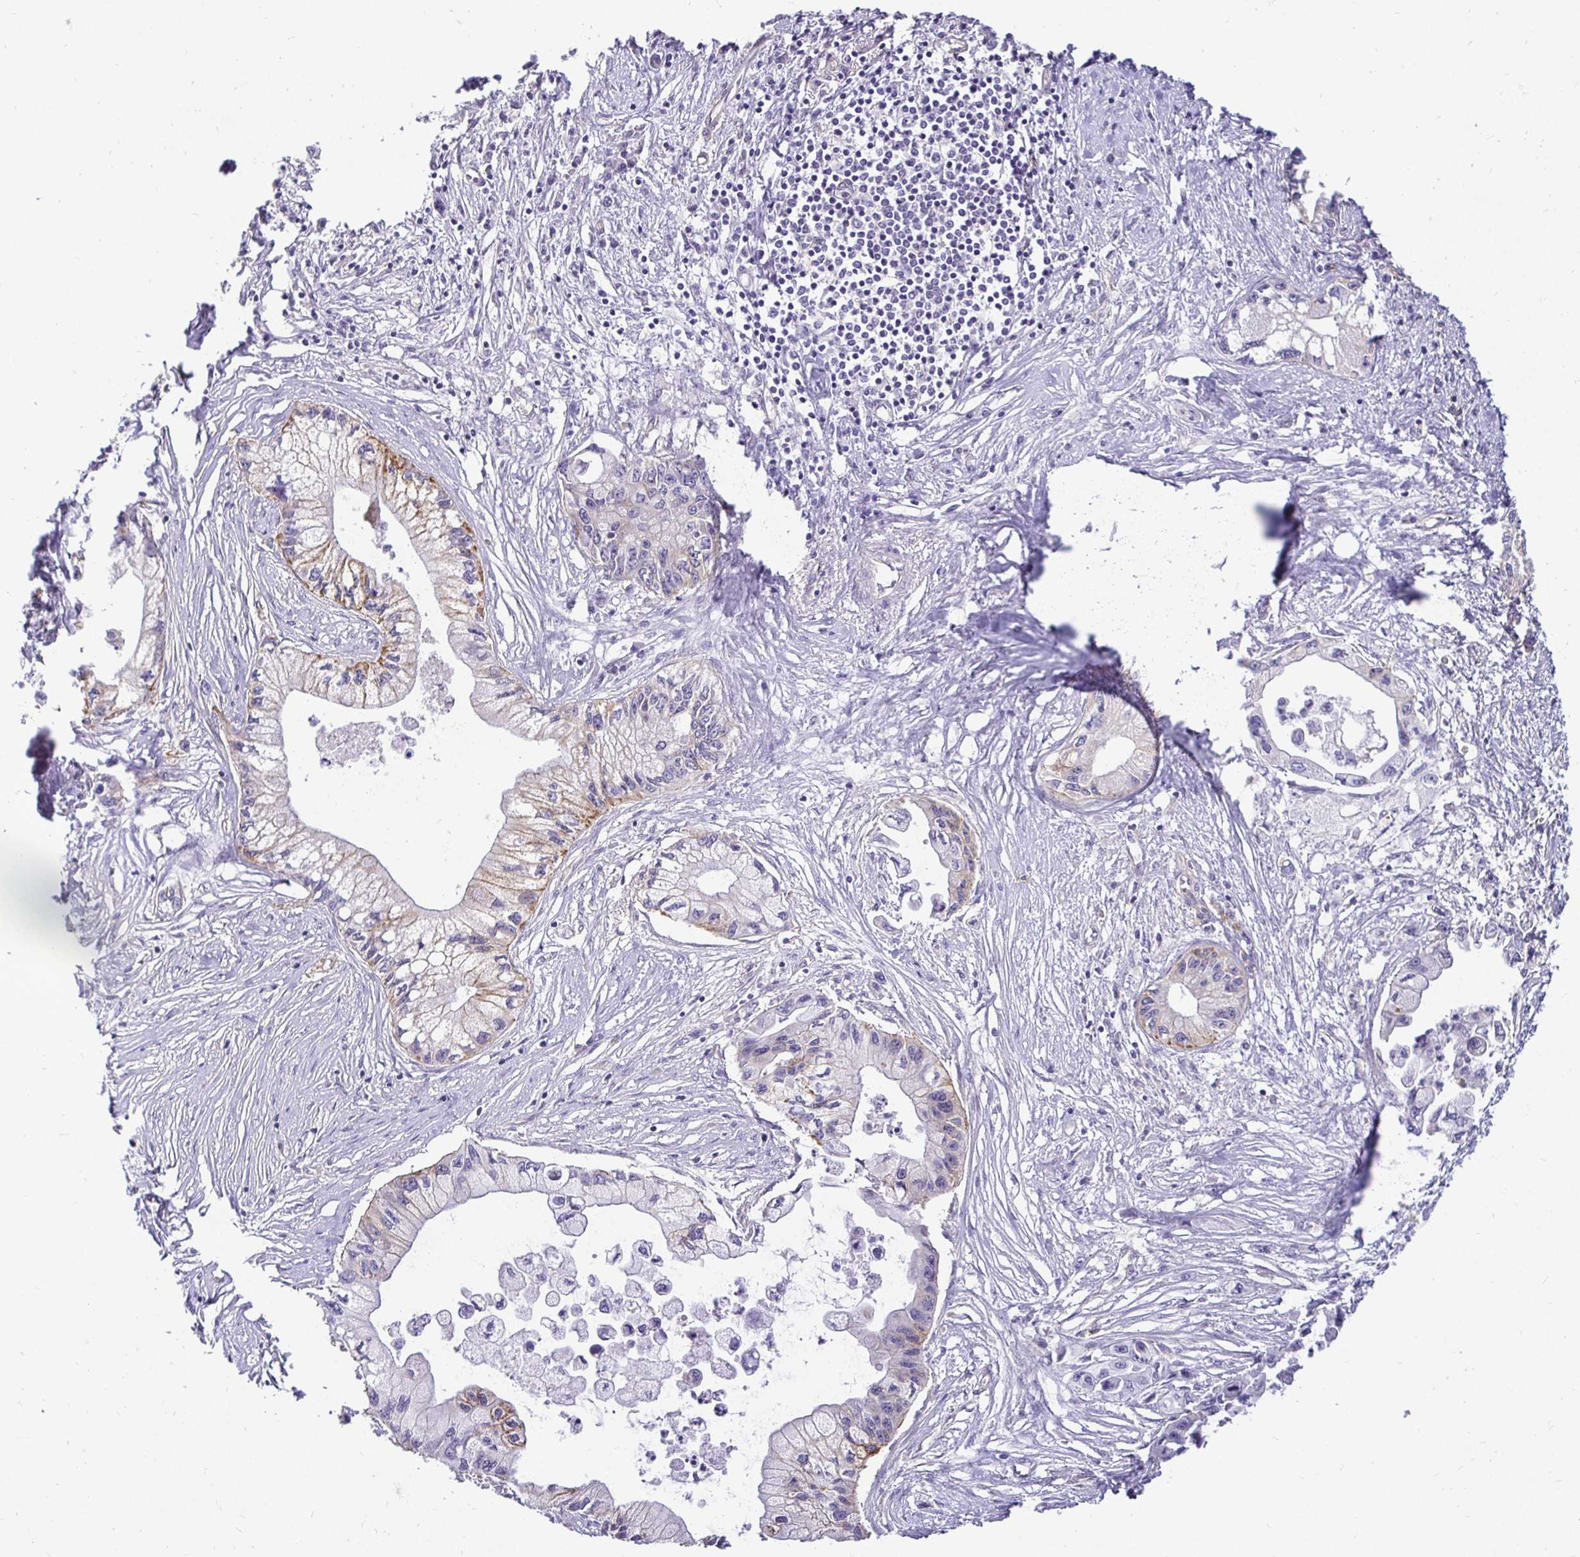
{"staining": {"intensity": "moderate", "quantity": "<25%", "location": "cytoplasmic/membranous"}, "tissue": "pancreatic cancer", "cell_type": "Tumor cells", "image_type": "cancer", "snomed": [{"axis": "morphology", "description": "Adenocarcinoma, NOS"}, {"axis": "topography", "description": "Pancreas"}], "caption": "Immunohistochemical staining of human pancreatic adenocarcinoma reveals low levels of moderate cytoplasmic/membranous expression in about <25% of tumor cells. The staining was performed using DAB (3,3'-diaminobenzidine), with brown indicating positive protein expression. Nuclei are stained blue with hematoxylin.", "gene": "SLC9A1", "patient": {"sex": "male", "age": 61}}